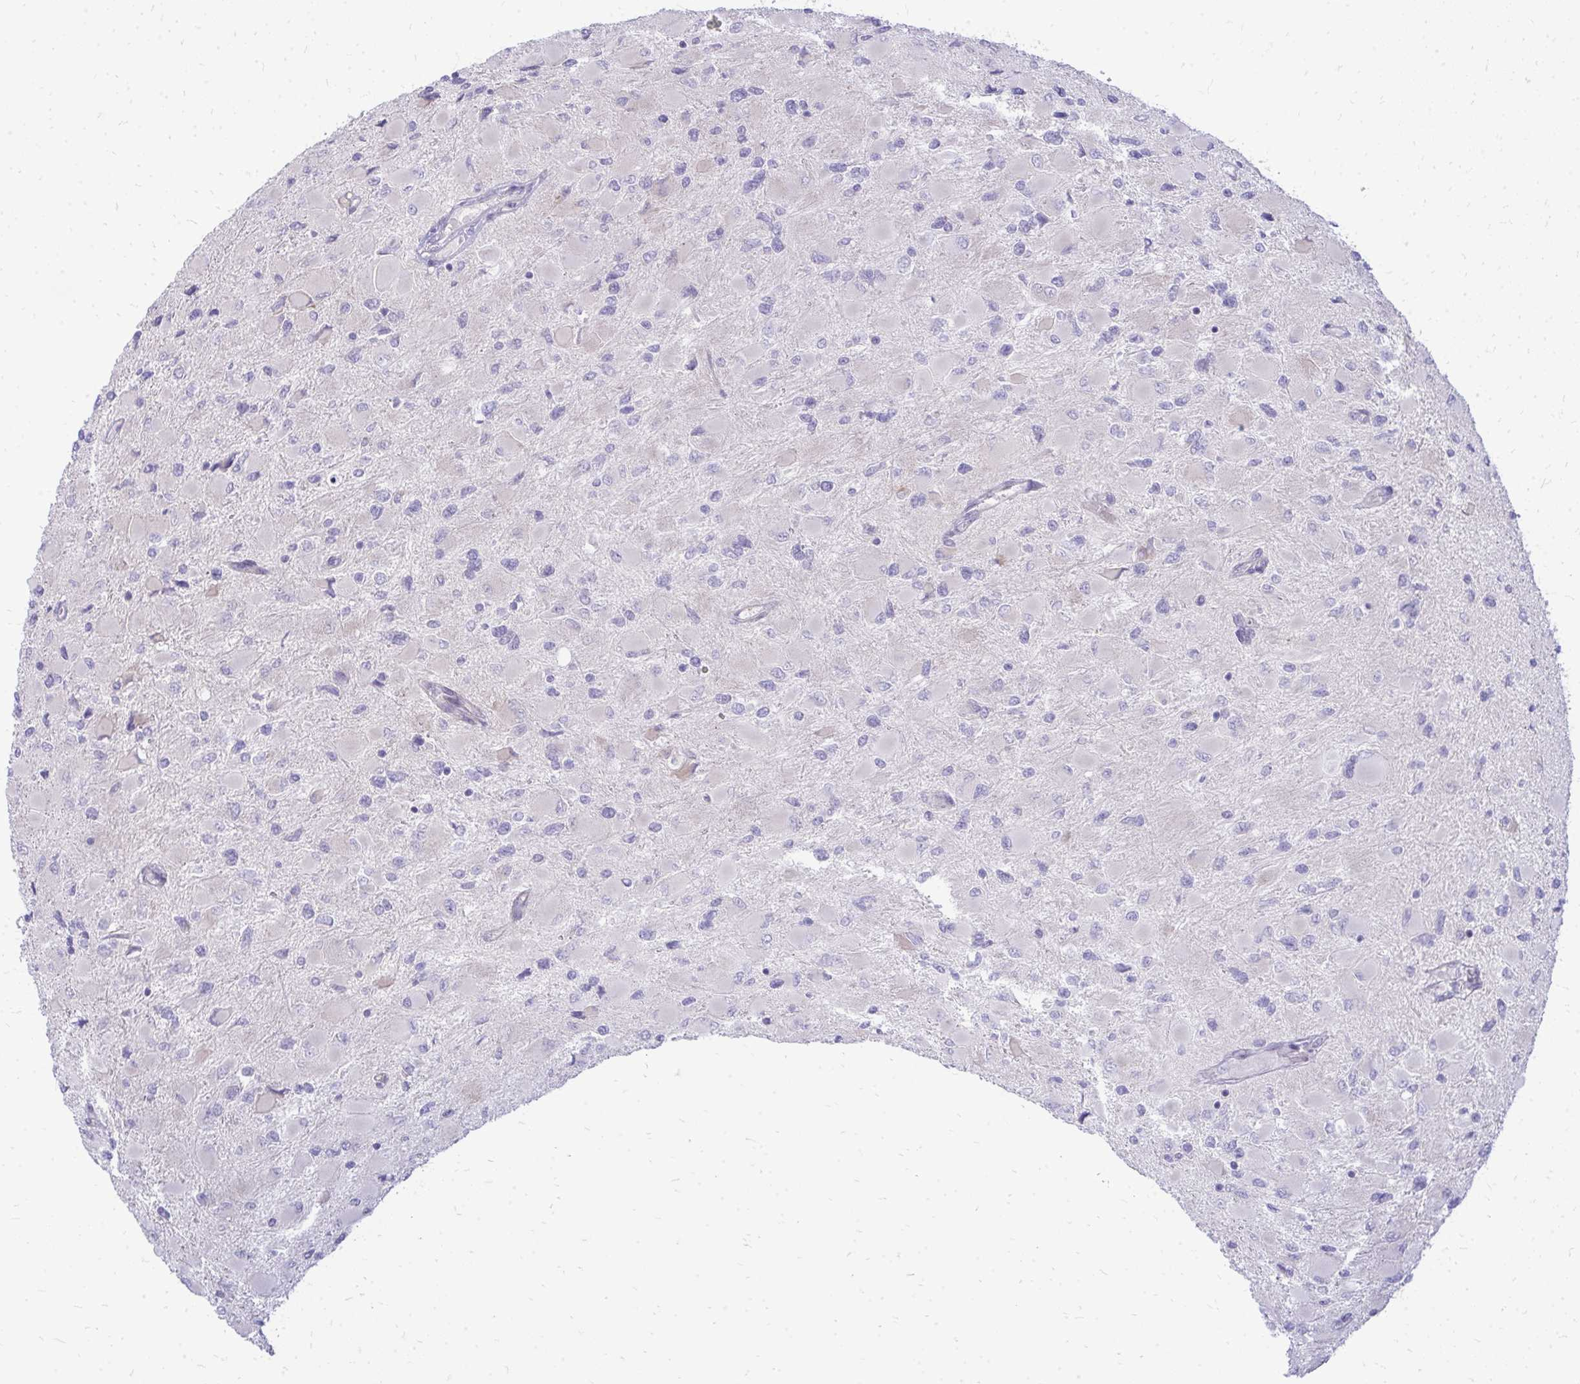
{"staining": {"intensity": "negative", "quantity": "none", "location": "none"}, "tissue": "glioma", "cell_type": "Tumor cells", "image_type": "cancer", "snomed": [{"axis": "morphology", "description": "Glioma, malignant, High grade"}, {"axis": "topography", "description": "Cerebral cortex"}], "caption": "Immunohistochemical staining of human glioma displays no significant positivity in tumor cells.", "gene": "TSPEAR", "patient": {"sex": "female", "age": 36}}